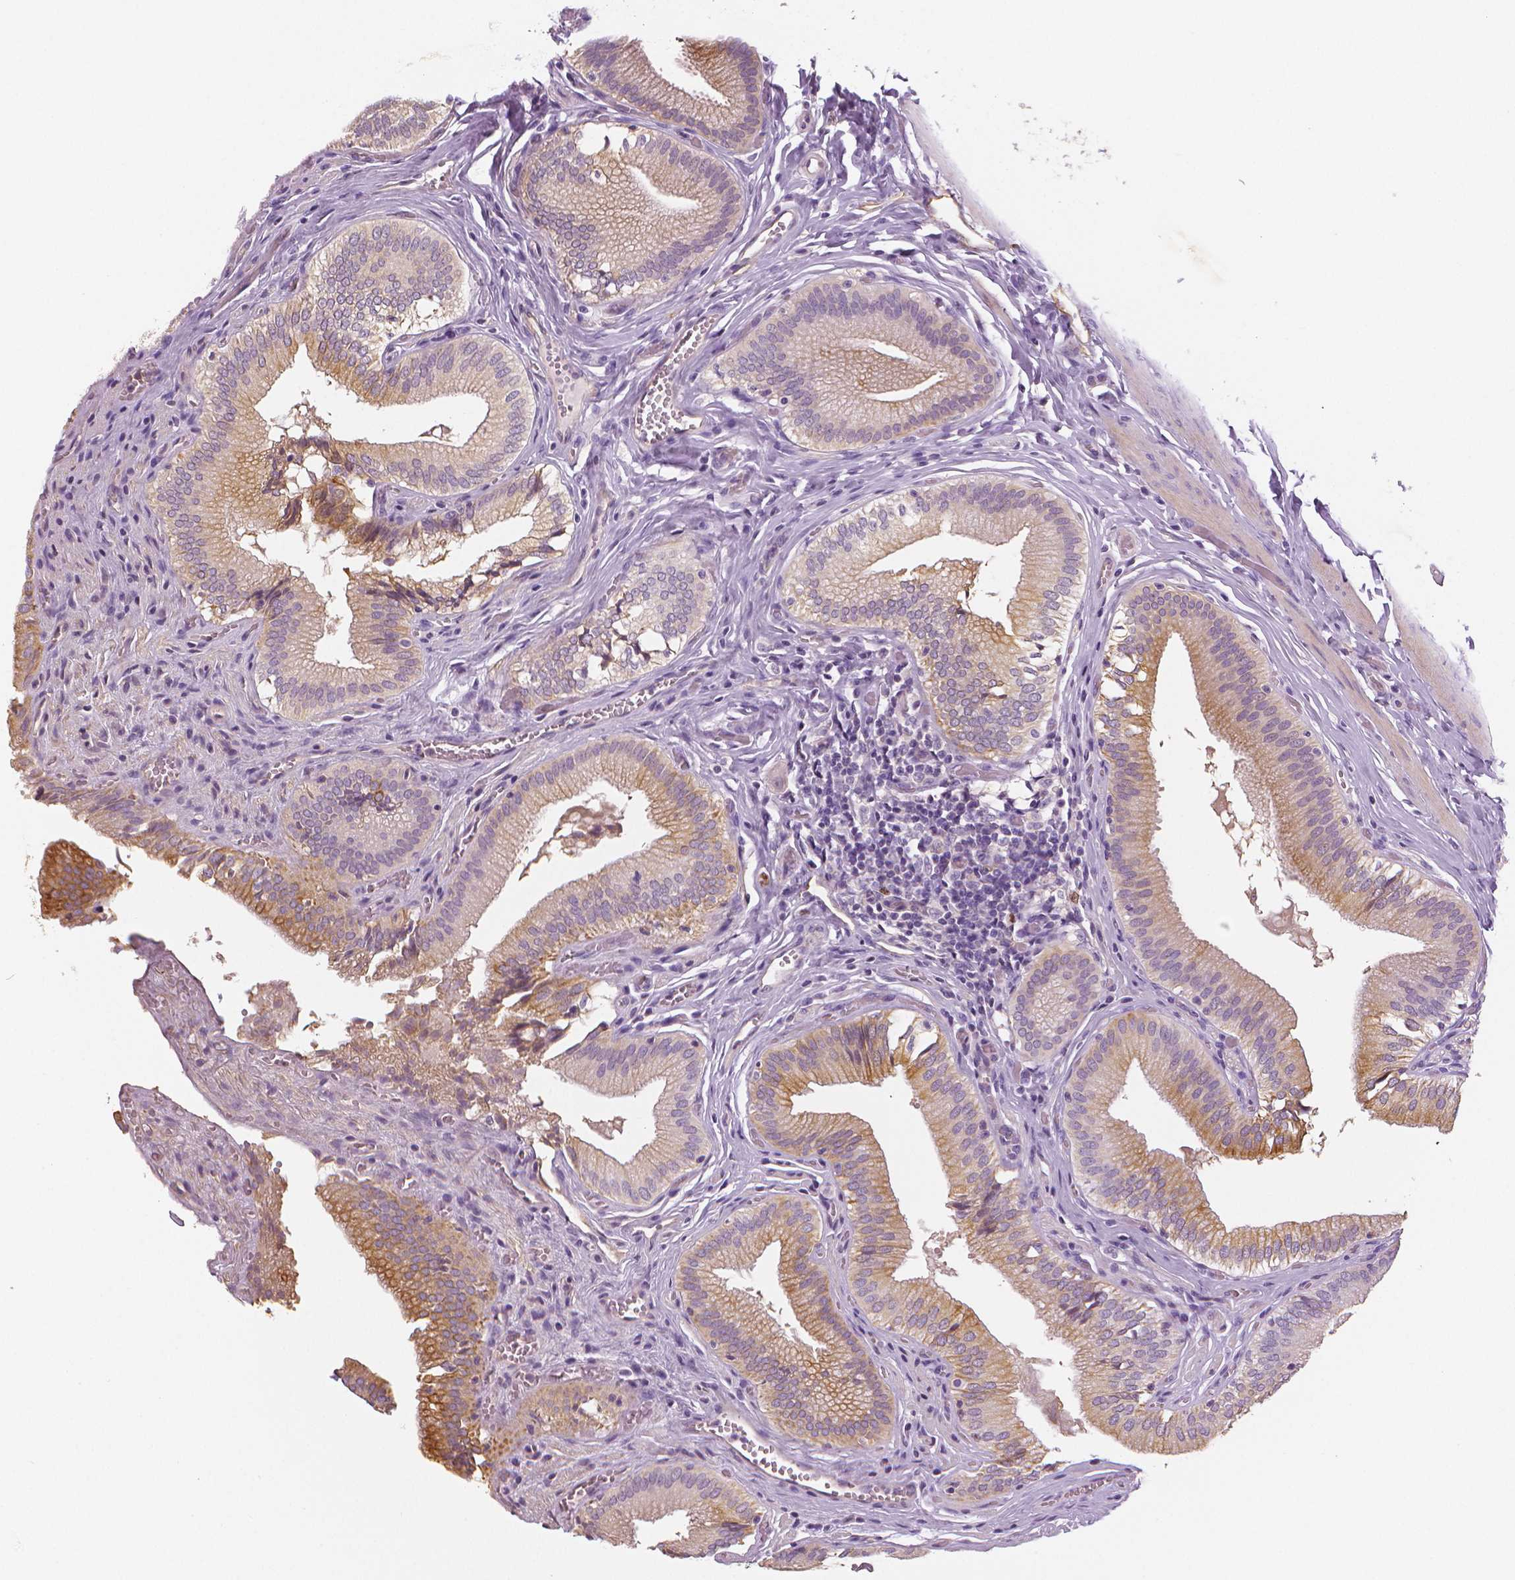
{"staining": {"intensity": "moderate", "quantity": "25%-75%", "location": "cytoplasmic/membranous"}, "tissue": "gallbladder", "cell_type": "Glandular cells", "image_type": "normal", "snomed": [{"axis": "morphology", "description": "Normal tissue, NOS"}, {"axis": "topography", "description": "Gallbladder"}, {"axis": "topography", "description": "Peripheral nerve tissue"}], "caption": "Immunohistochemical staining of unremarkable gallbladder exhibits 25%-75% levels of moderate cytoplasmic/membranous protein positivity in about 25%-75% of glandular cells.", "gene": "MKI67", "patient": {"sex": "male", "age": 17}}